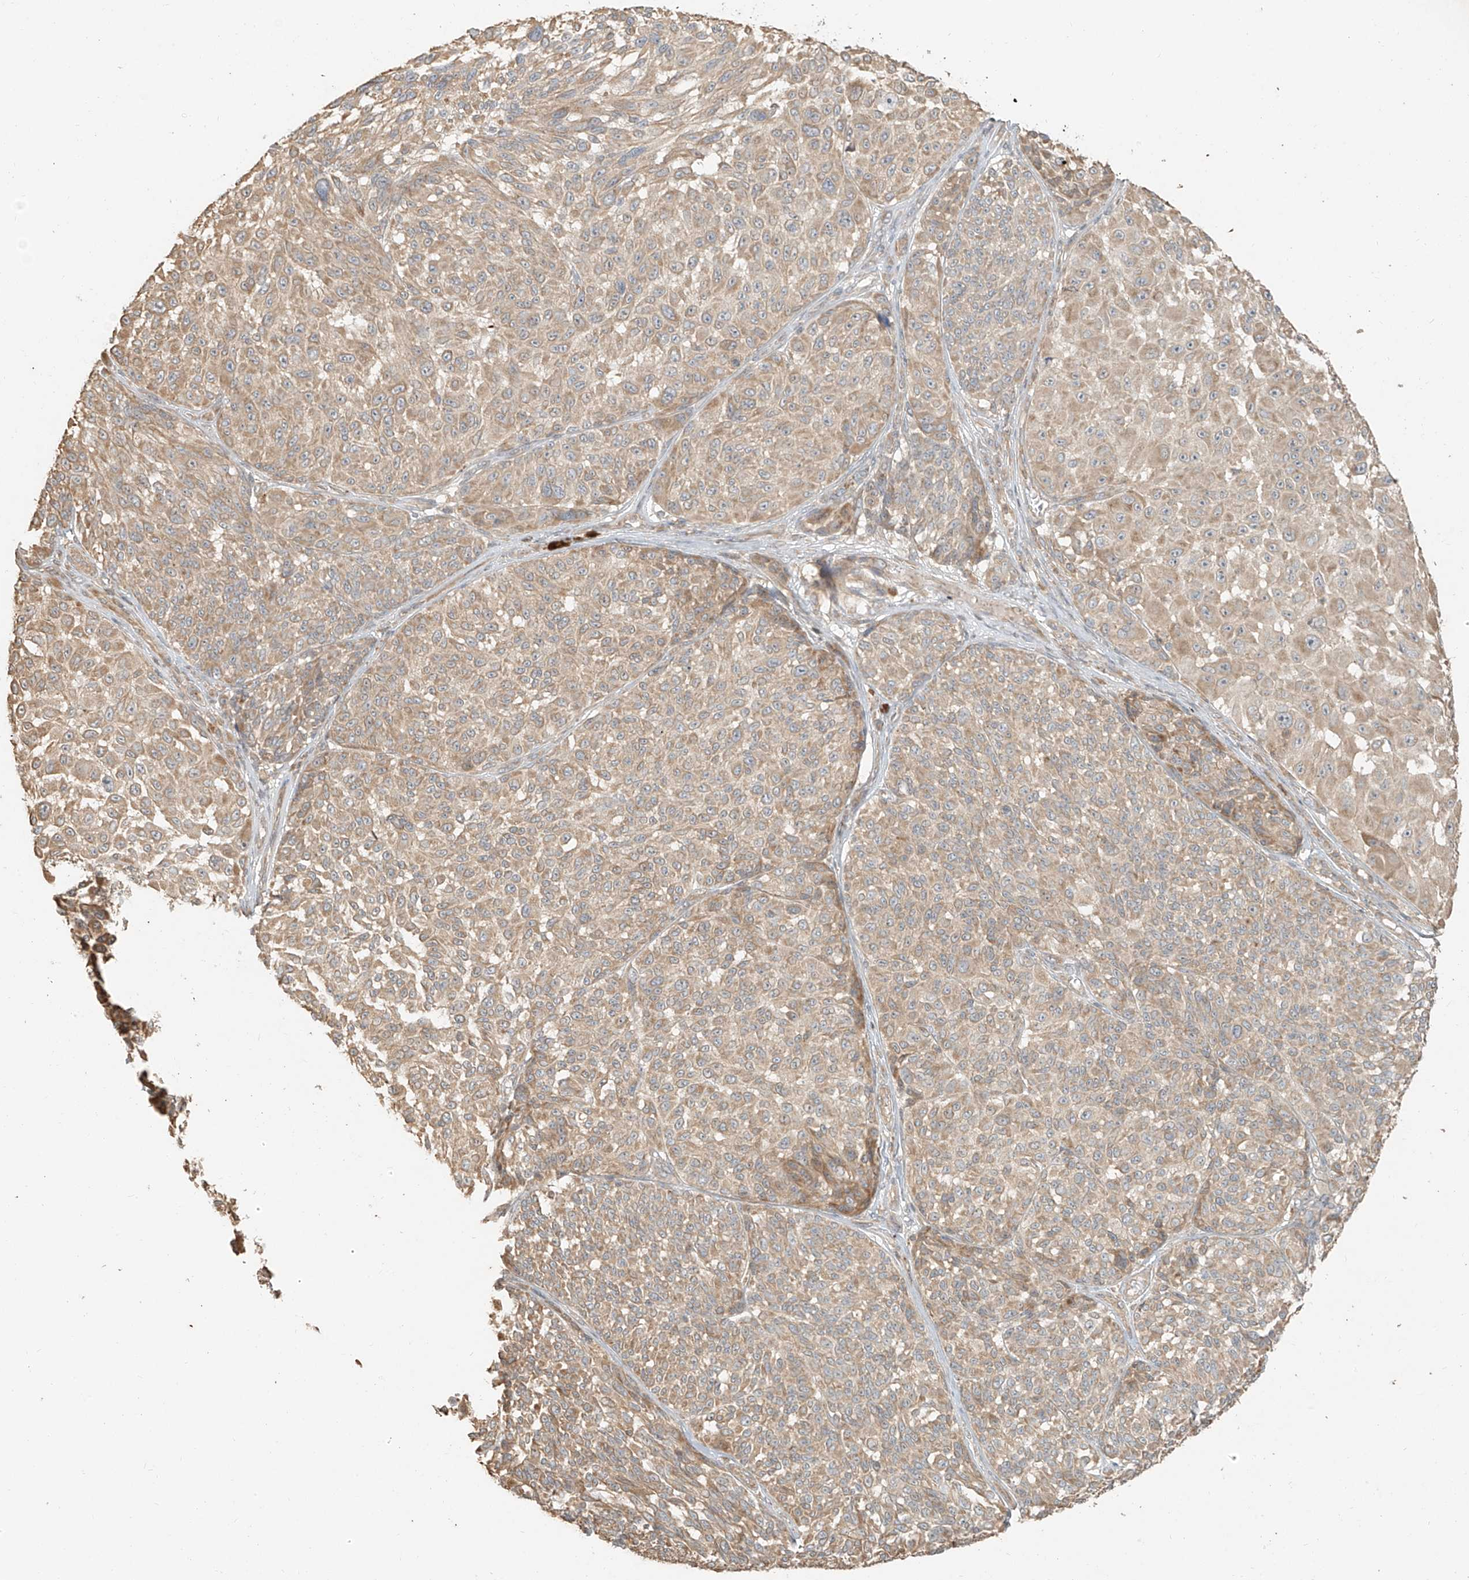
{"staining": {"intensity": "weak", "quantity": ">75%", "location": "cytoplasmic/membranous"}, "tissue": "melanoma", "cell_type": "Tumor cells", "image_type": "cancer", "snomed": [{"axis": "morphology", "description": "Malignant melanoma, NOS"}, {"axis": "topography", "description": "Skin"}], "caption": "Protein expression analysis of human melanoma reveals weak cytoplasmic/membranous positivity in about >75% of tumor cells.", "gene": "ANKZF1", "patient": {"sex": "male", "age": 83}}